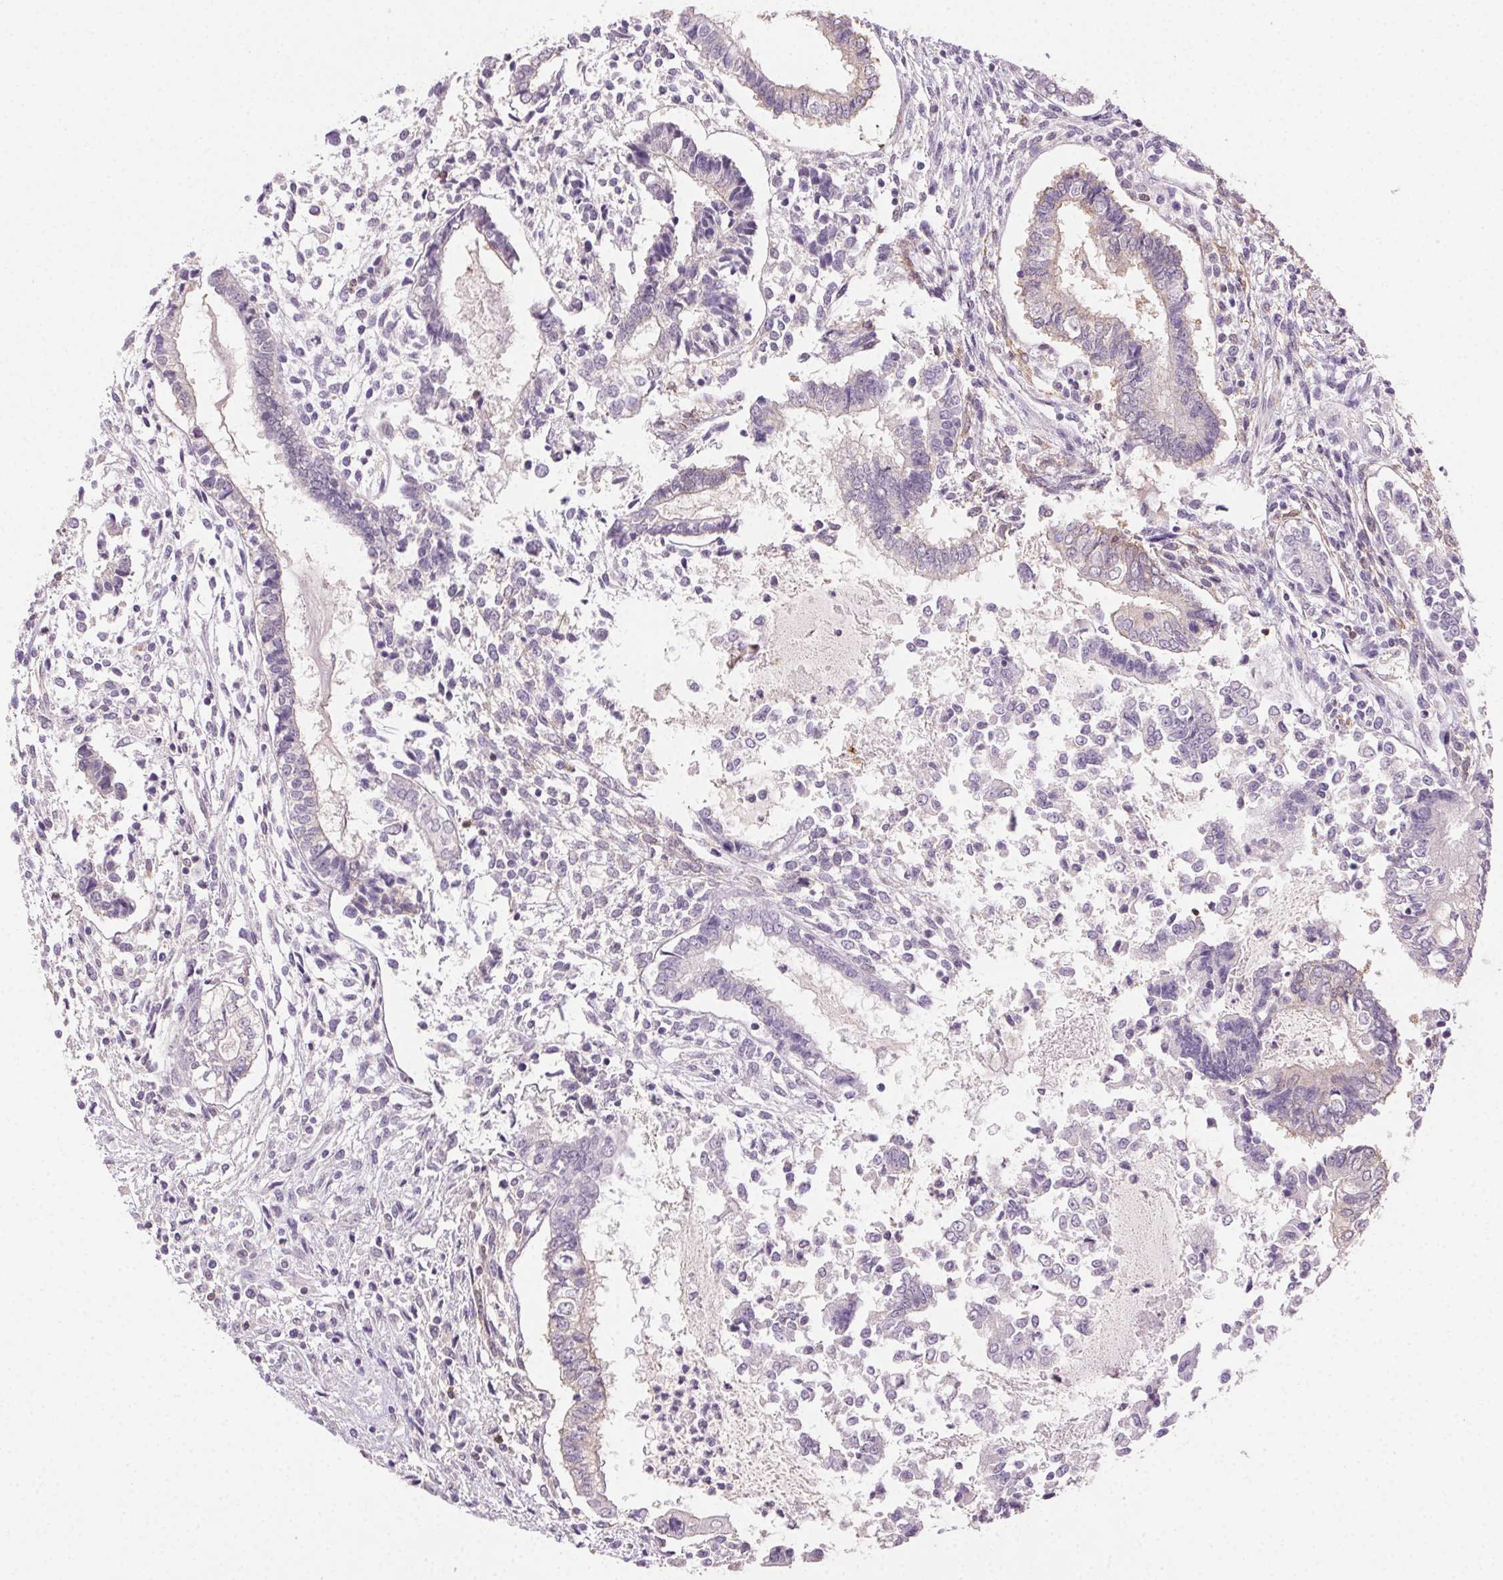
{"staining": {"intensity": "negative", "quantity": "none", "location": "none"}, "tissue": "testis cancer", "cell_type": "Tumor cells", "image_type": "cancer", "snomed": [{"axis": "morphology", "description": "Carcinoma, Embryonal, NOS"}, {"axis": "topography", "description": "Testis"}], "caption": "The photomicrograph exhibits no significant expression in tumor cells of testis embryonal carcinoma.", "gene": "AKAP5", "patient": {"sex": "male", "age": 37}}